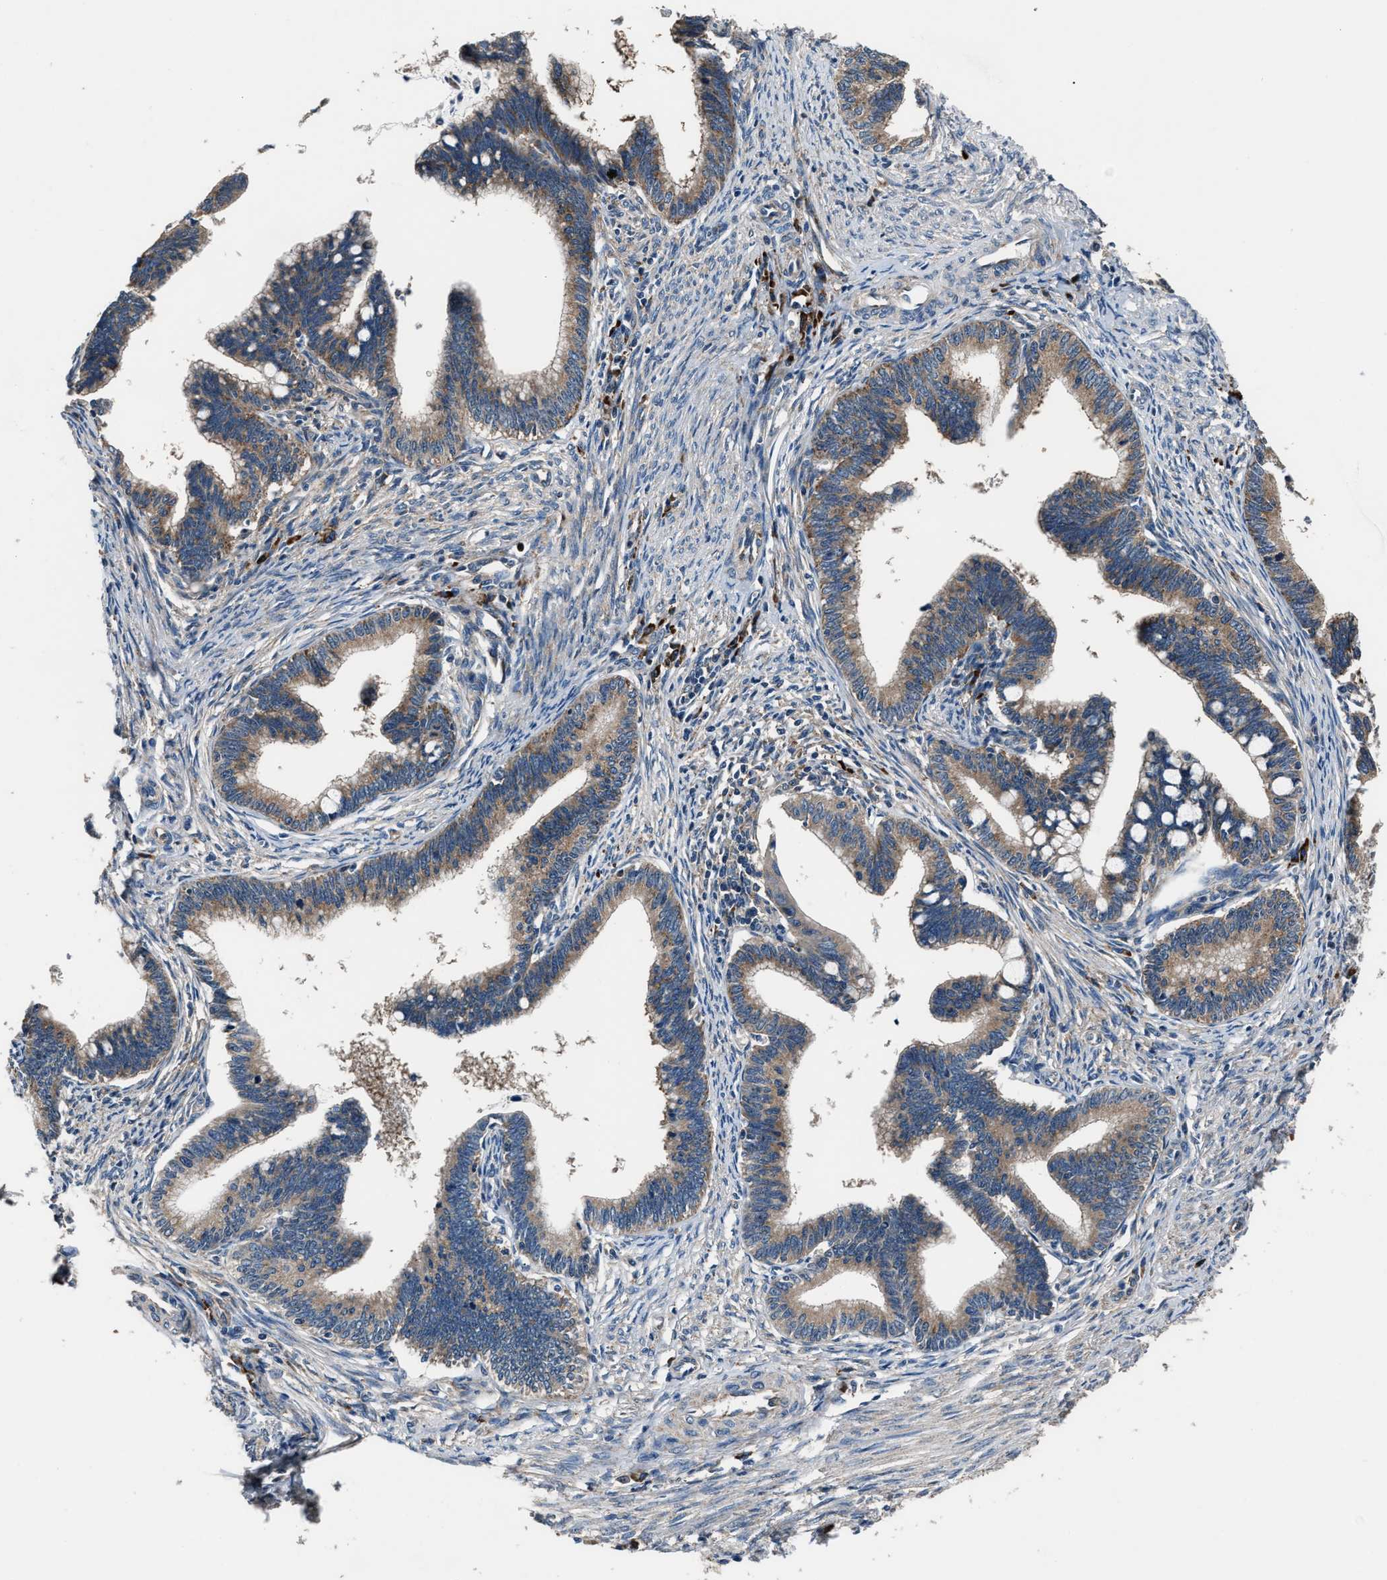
{"staining": {"intensity": "moderate", "quantity": "25%-75%", "location": "cytoplasmic/membranous"}, "tissue": "cervical cancer", "cell_type": "Tumor cells", "image_type": "cancer", "snomed": [{"axis": "morphology", "description": "Adenocarcinoma, NOS"}, {"axis": "topography", "description": "Cervix"}], "caption": "Moderate cytoplasmic/membranous protein expression is appreciated in about 25%-75% of tumor cells in adenocarcinoma (cervical).", "gene": "IMPDH2", "patient": {"sex": "female", "age": 36}}